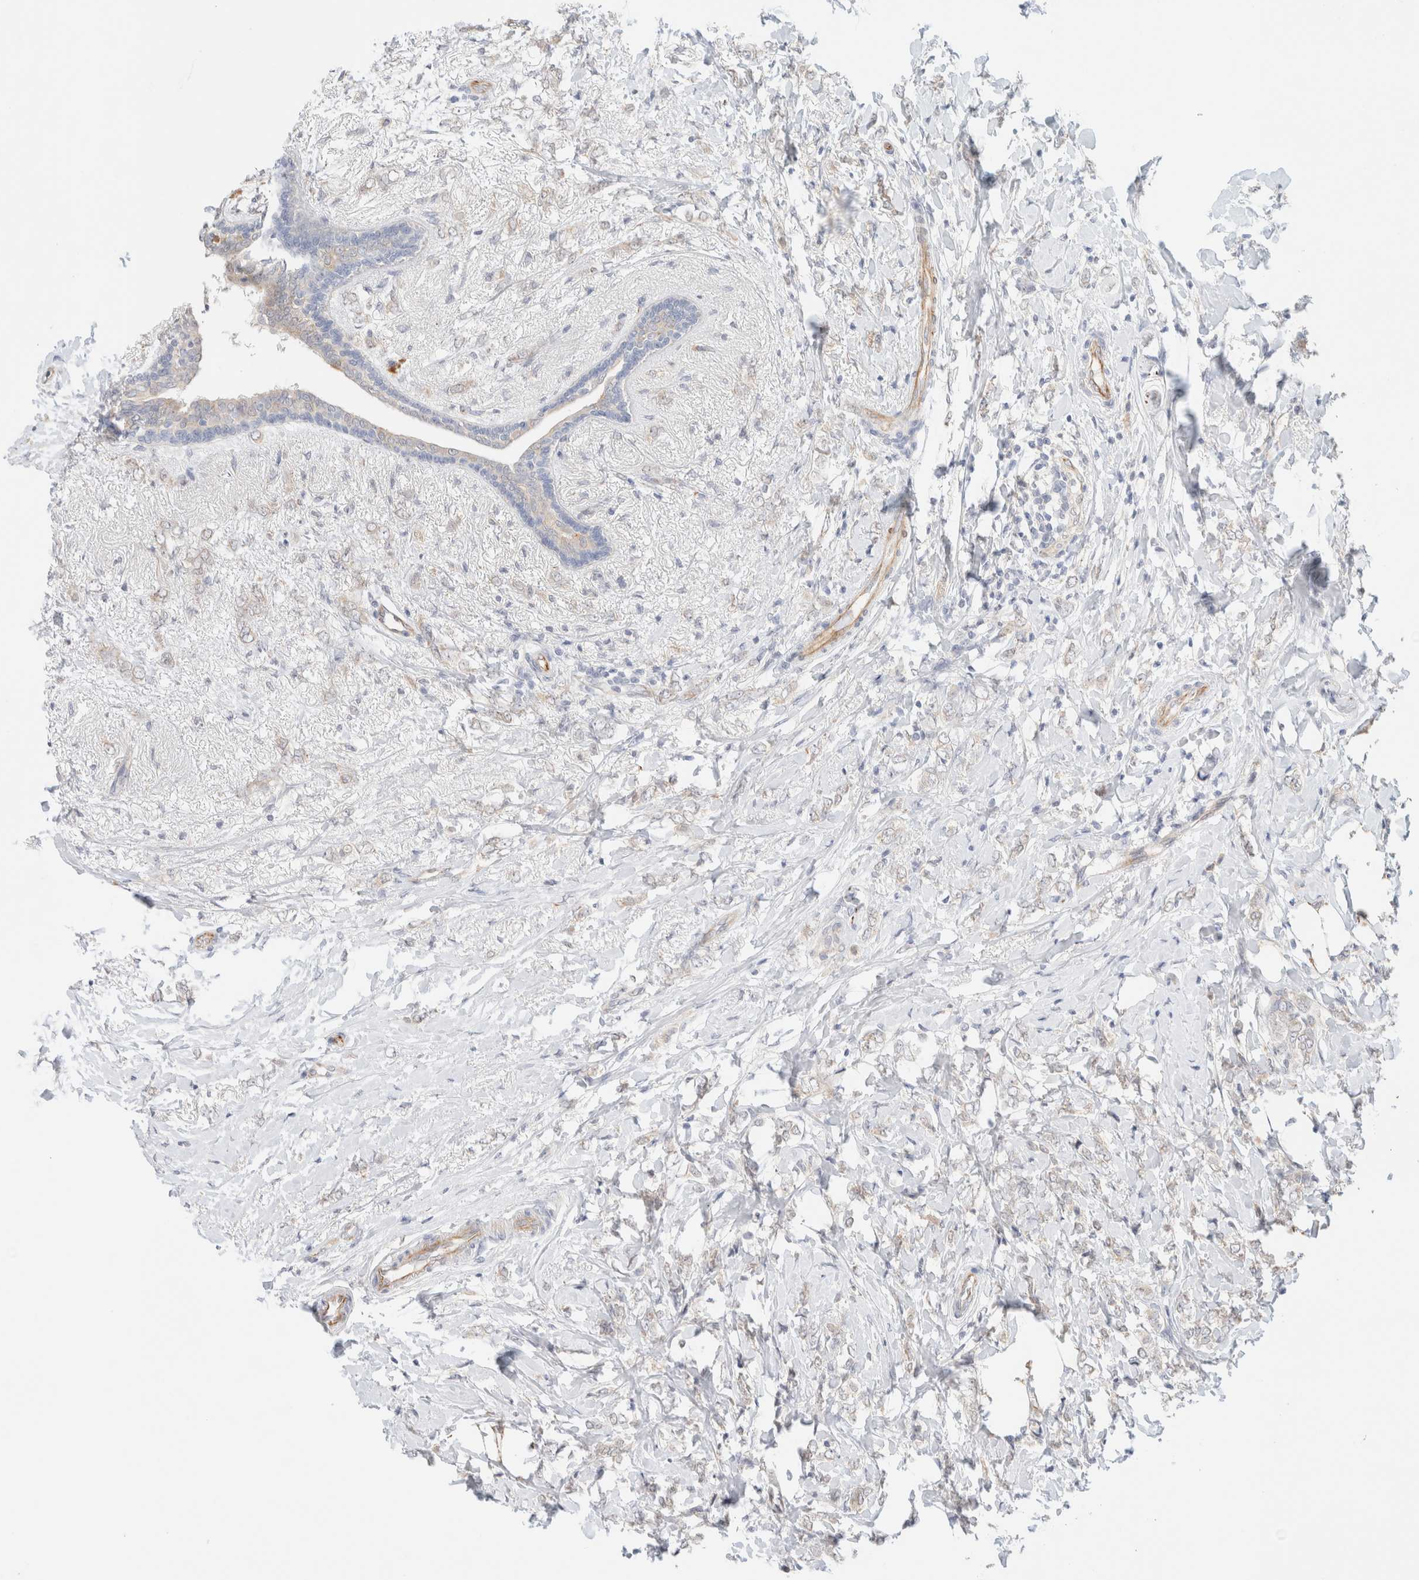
{"staining": {"intensity": "negative", "quantity": "none", "location": "none"}, "tissue": "breast cancer", "cell_type": "Tumor cells", "image_type": "cancer", "snomed": [{"axis": "morphology", "description": "Normal tissue, NOS"}, {"axis": "morphology", "description": "Lobular carcinoma"}, {"axis": "topography", "description": "Breast"}], "caption": "Immunohistochemical staining of lobular carcinoma (breast) shows no significant staining in tumor cells.", "gene": "UNC13B", "patient": {"sex": "female", "age": 47}}